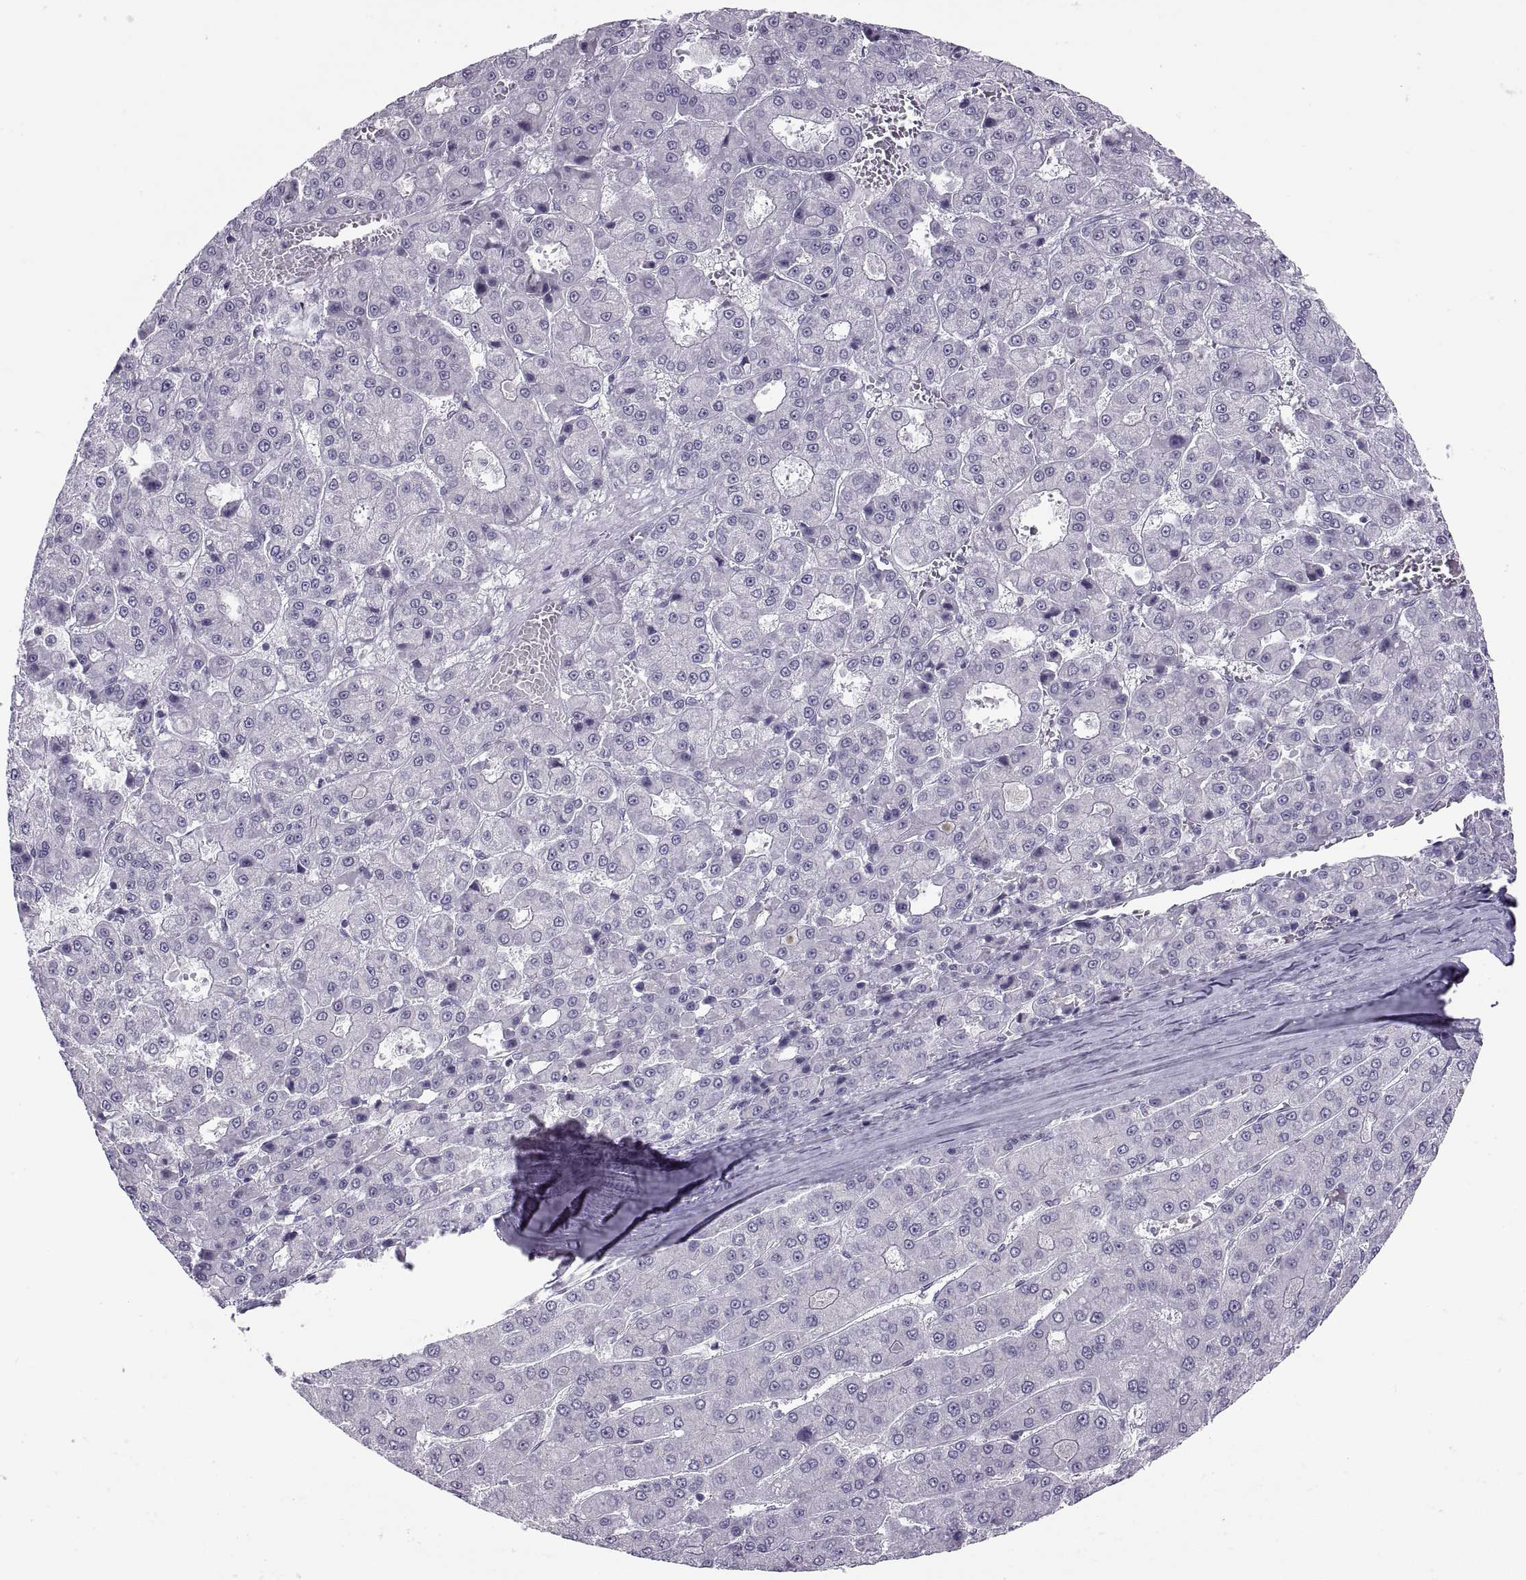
{"staining": {"intensity": "negative", "quantity": "none", "location": "none"}, "tissue": "liver cancer", "cell_type": "Tumor cells", "image_type": "cancer", "snomed": [{"axis": "morphology", "description": "Carcinoma, Hepatocellular, NOS"}, {"axis": "topography", "description": "Liver"}], "caption": "IHC image of neoplastic tissue: liver hepatocellular carcinoma stained with DAB (3,3'-diaminobenzidine) displays no significant protein positivity in tumor cells.", "gene": "C3orf22", "patient": {"sex": "male", "age": 70}}